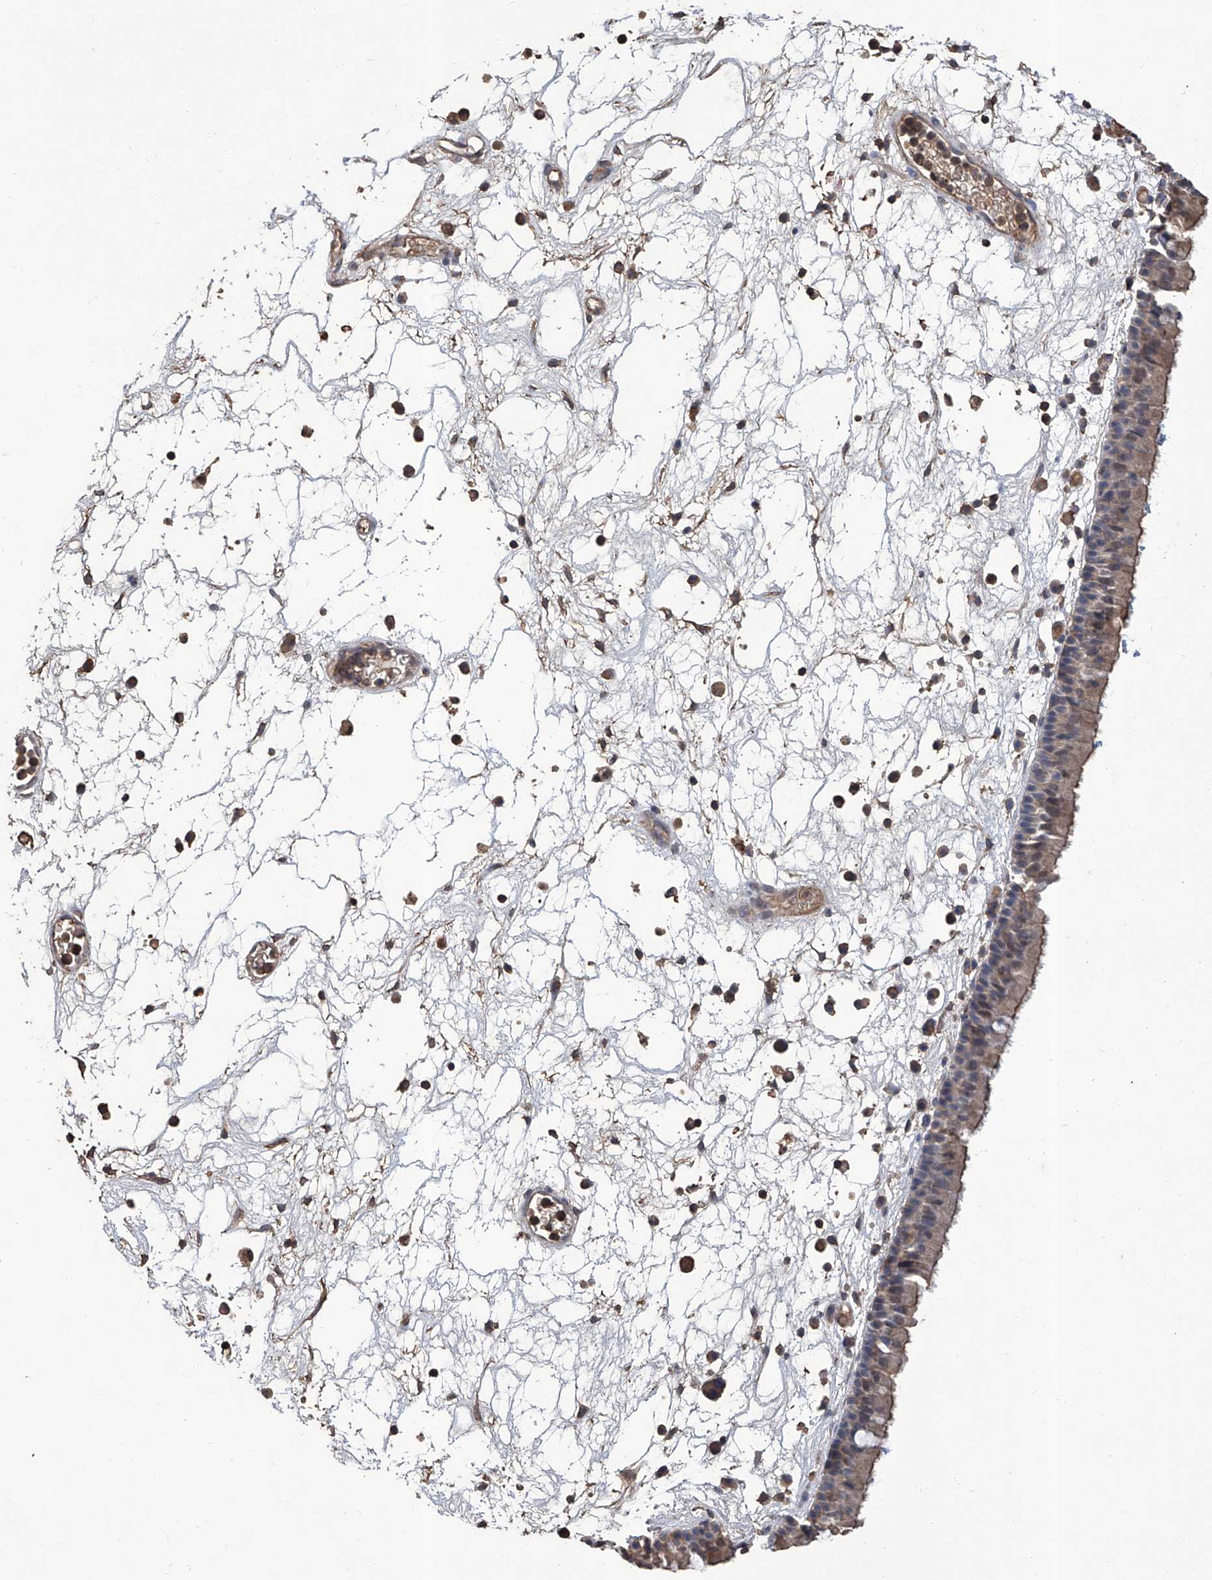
{"staining": {"intensity": "moderate", "quantity": "25%-75%", "location": "cytoplasmic/membranous"}, "tissue": "nasopharynx", "cell_type": "Respiratory epithelial cells", "image_type": "normal", "snomed": [{"axis": "morphology", "description": "Normal tissue, NOS"}, {"axis": "morphology", "description": "Inflammation, NOS"}, {"axis": "morphology", "description": "Malignant melanoma, Metastatic site"}, {"axis": "topography", "description": "Nasopharynx"}], "caption": "IHC histopathology image of unremarkable human nasopharynx stained for a protein (brown), which demonstrates medium levels of moderate cytoplasmic/membranous staining in about 25%-75% of respiratory epithelial cells.", "gene": "GPT", "patient": {"sex": "male", "age": 70}}